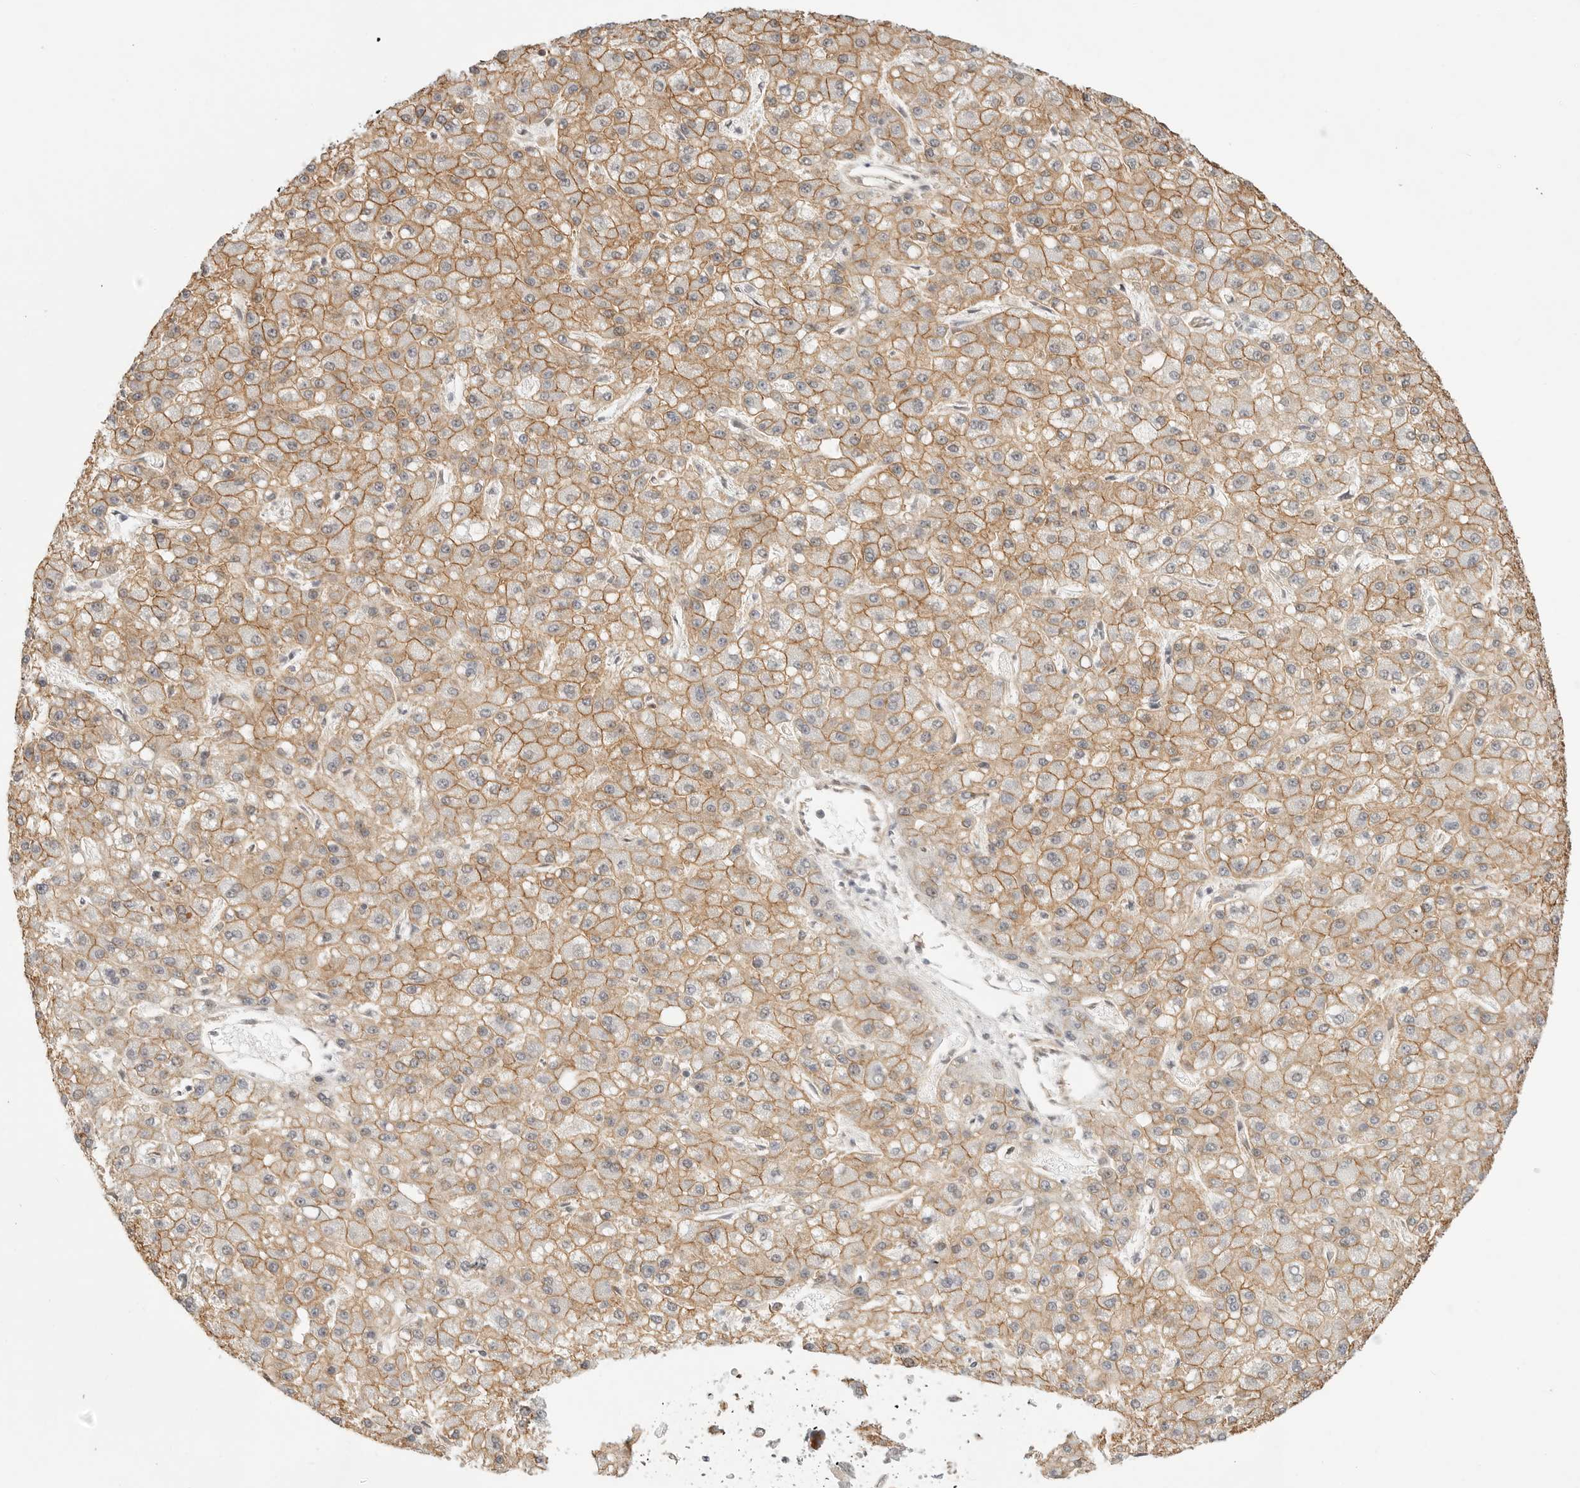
{"staining": {"intensity": "moderate", "quantity": ">75%", "location": "cytoplasmic/membranous"}, "tissue": "liver cancer", "cell_type": "Tumor cells", "image_type": "cancer", "snomed": [{"axis": "morphology", "description": "Carcinoma, Hepatocellular, NOS"}, {"axis": "topography", "description": "Liver"}], "caption": "Protein expression analysis of human liver cancer reveals moderate cytoplasmic/membranous staining in about >75% of tumor cells.", "gene": "ATOH7", "patient": {"sex": "male", "age": 67}}